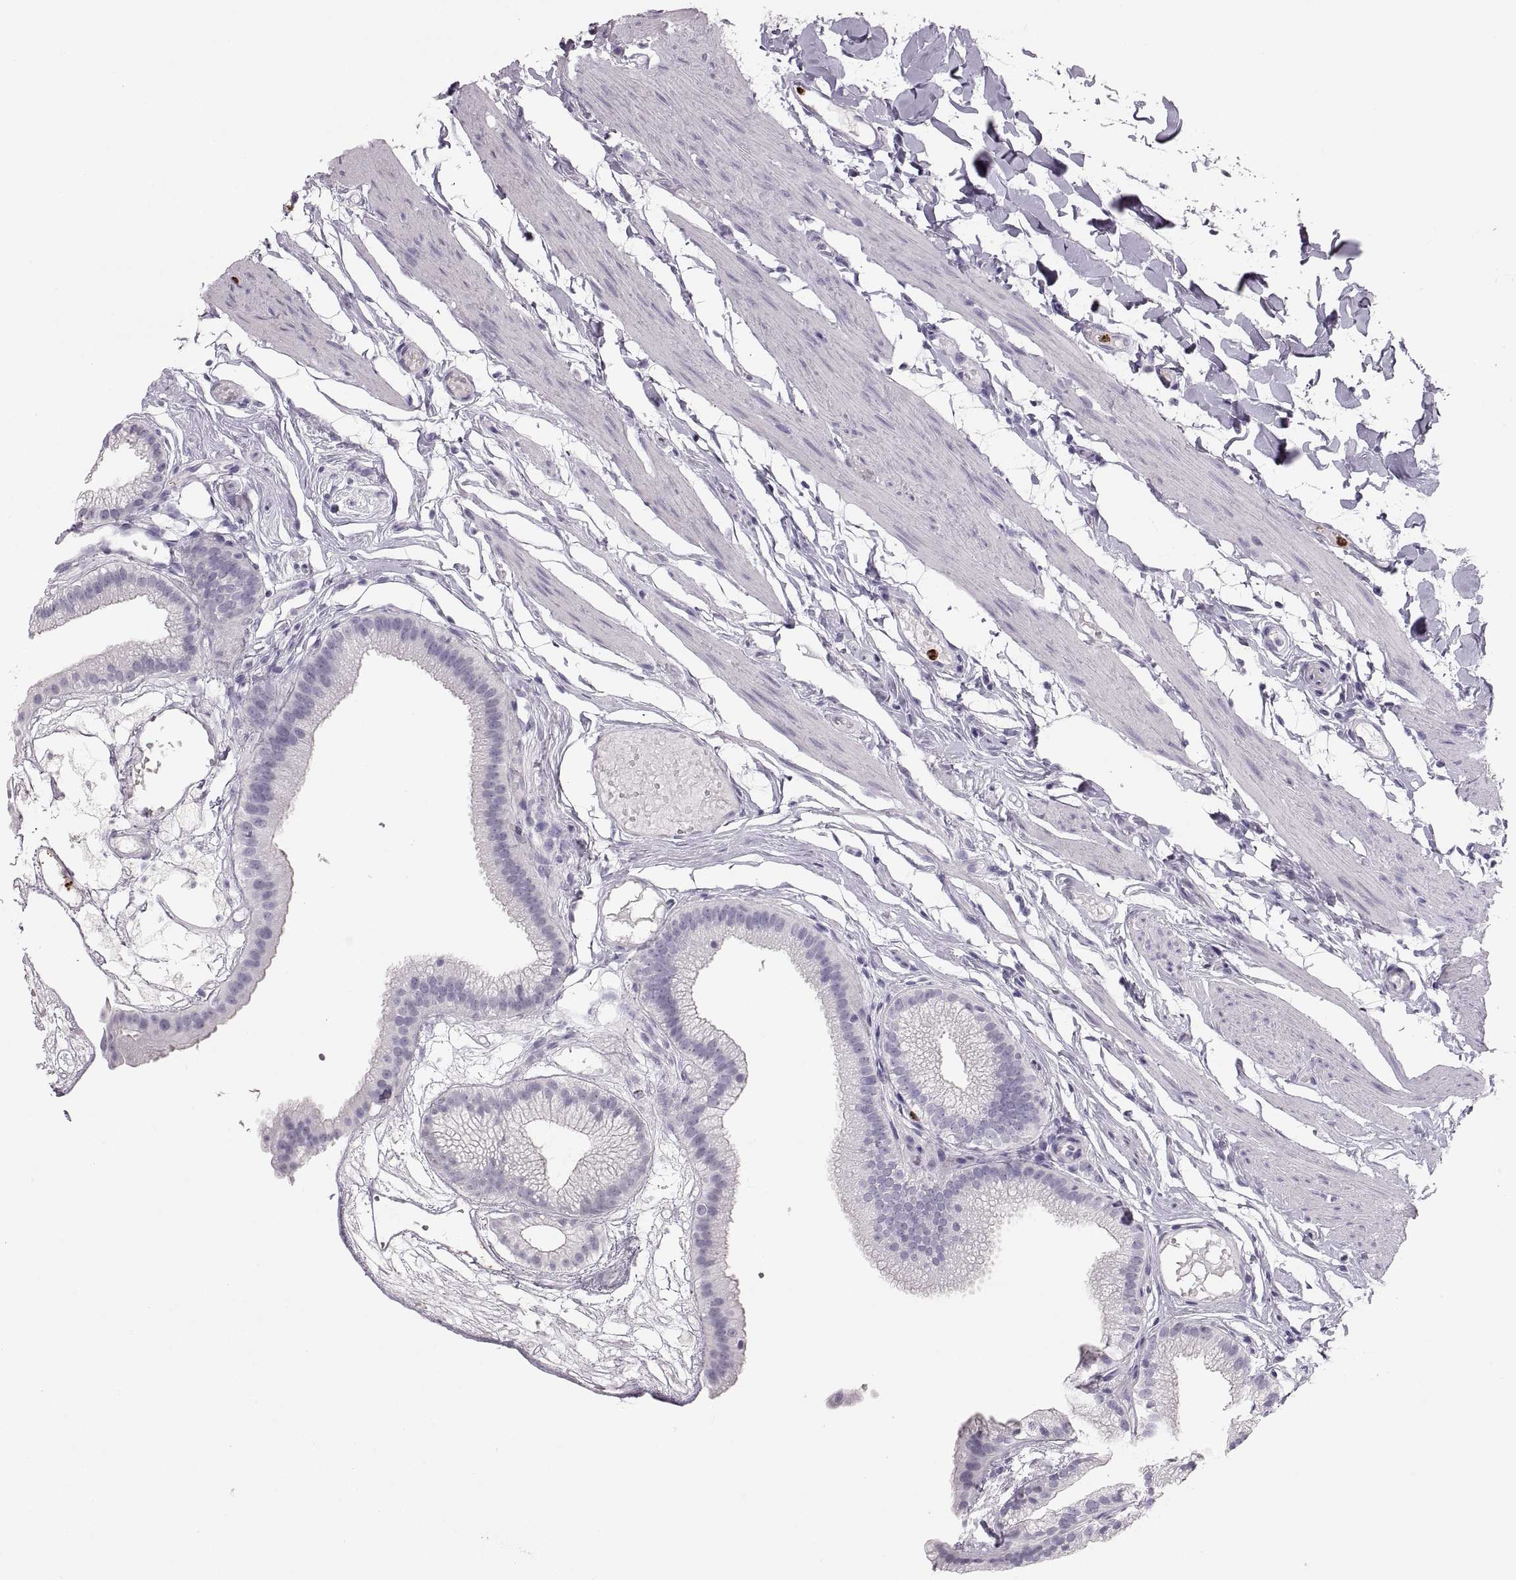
{"staining": {"intensity": "negative", "quantity": "none", "location": "none"}, "tissue": "gallbladder", "cell_type": "Glandular cells", "image_type": "normal", "snomed": [{"axis": "morphology", "description": "Normal tissue, NOS"}, {"axis": "topography", "description": "Gallbladder"}], "caption": "IHC photomicrograph of benign gallbladder: human gallbladder stained with DAB demonstrates no significant protein expression in glandular cells.", "gene": "MILR1", "patient": {"sex": "female", "age": 45}}